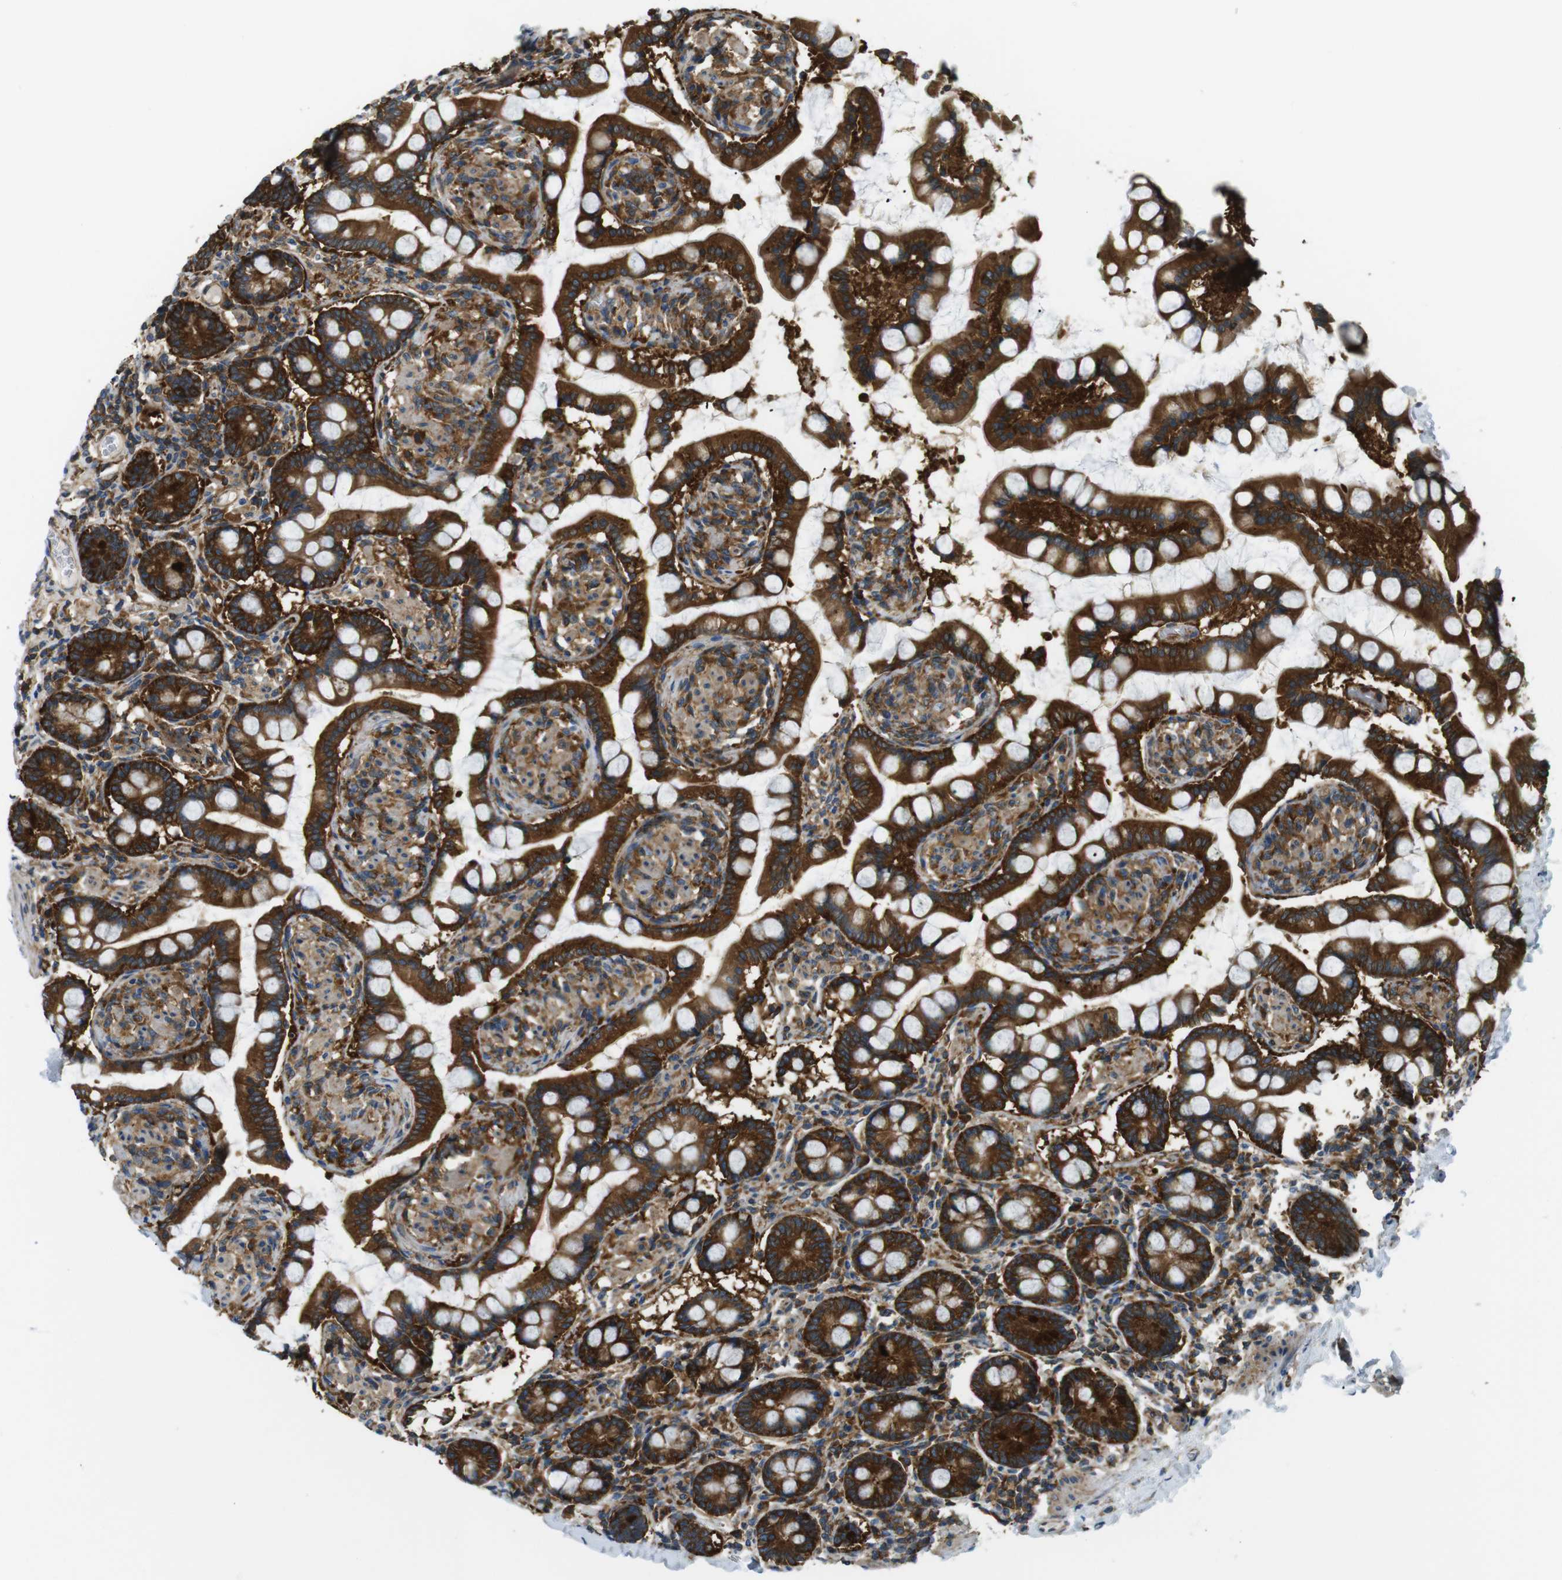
{"staining": {"intensity": "strong", "quantity": ">75%", "location": "cytoplasmic/membranous"}, "tissue": "small intestine", "cell_type": "Glandular cells", "image_type": "normal", "snomed": [{"axis": "morphology", "description": "Normal tissue, NOS"}, {"axis": "topography", "description": "Small intestine"}], "caption": "Immunohistochemical staining of normal human small intestine displays >75% levels of strong cytoplasmic/membranous protein expression in about >75% of glandular cells.", "gene": "TSC1", "patient": {"sex": "male", "age": 41}}